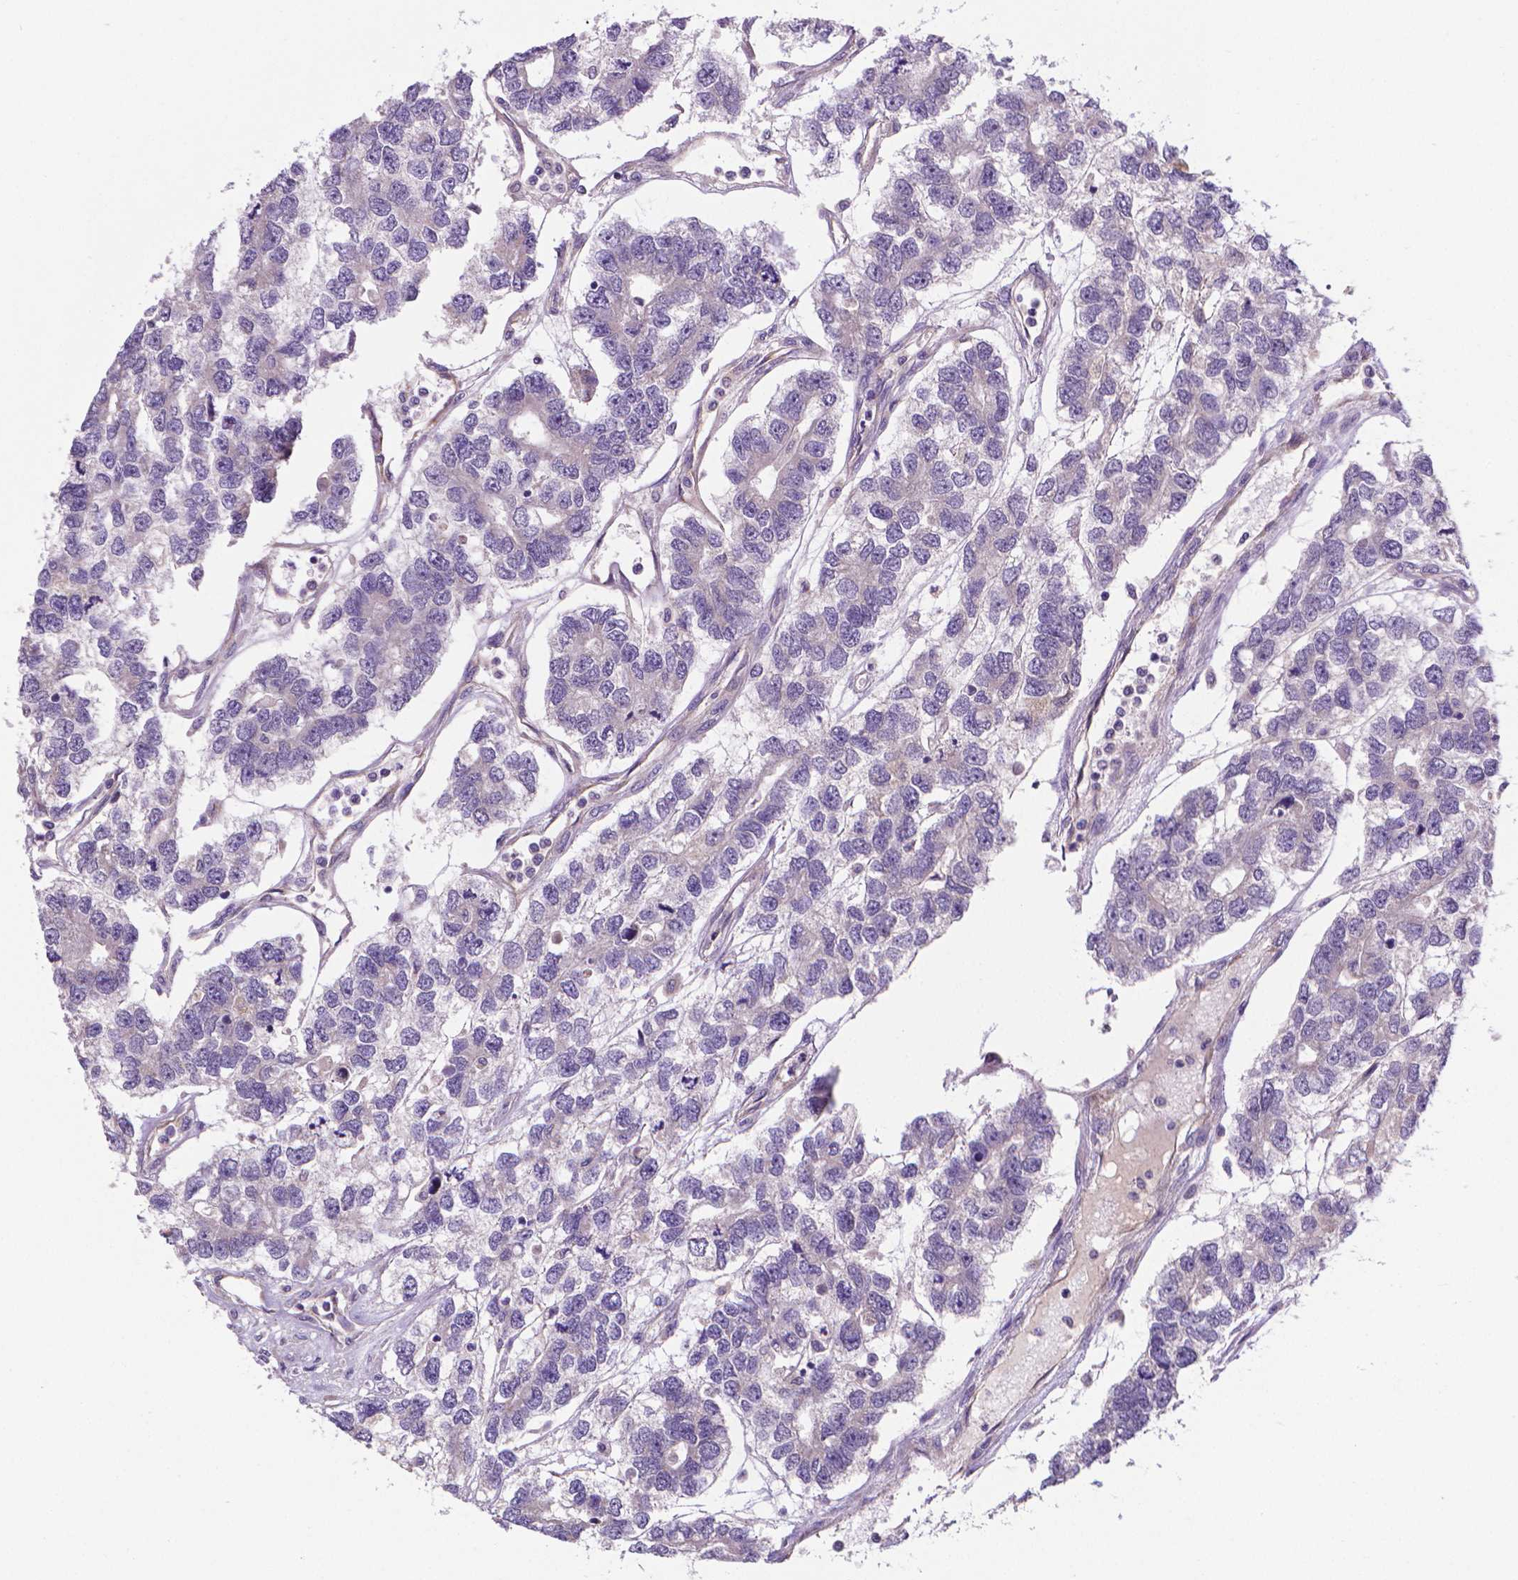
{"staining": {"intensity": "negative", "quantity": "none", "location": "none"}, "tissue": "testis cancer", "cell_type": "Tumor cells", "image_type": "cancer", "snomed": [{"axis": "morphology", "description": "Seminoma, NOS"}, {"axis": "topography", "description": "Testis"}], "caption": "An immunohistochemistry image of testis cancer (seminoma) is shown. There is no staining in tumor cells of testis cancer (seminoma). The staining was performed using DAB (3,3'-diaminobenzidine) to visualize the protein expression in brown, while the nuclei were stained in blue with hematoxylin (Magnification: 20x).", "gene": "GPR63", "patient": {"sex": "male", "age": 52}}